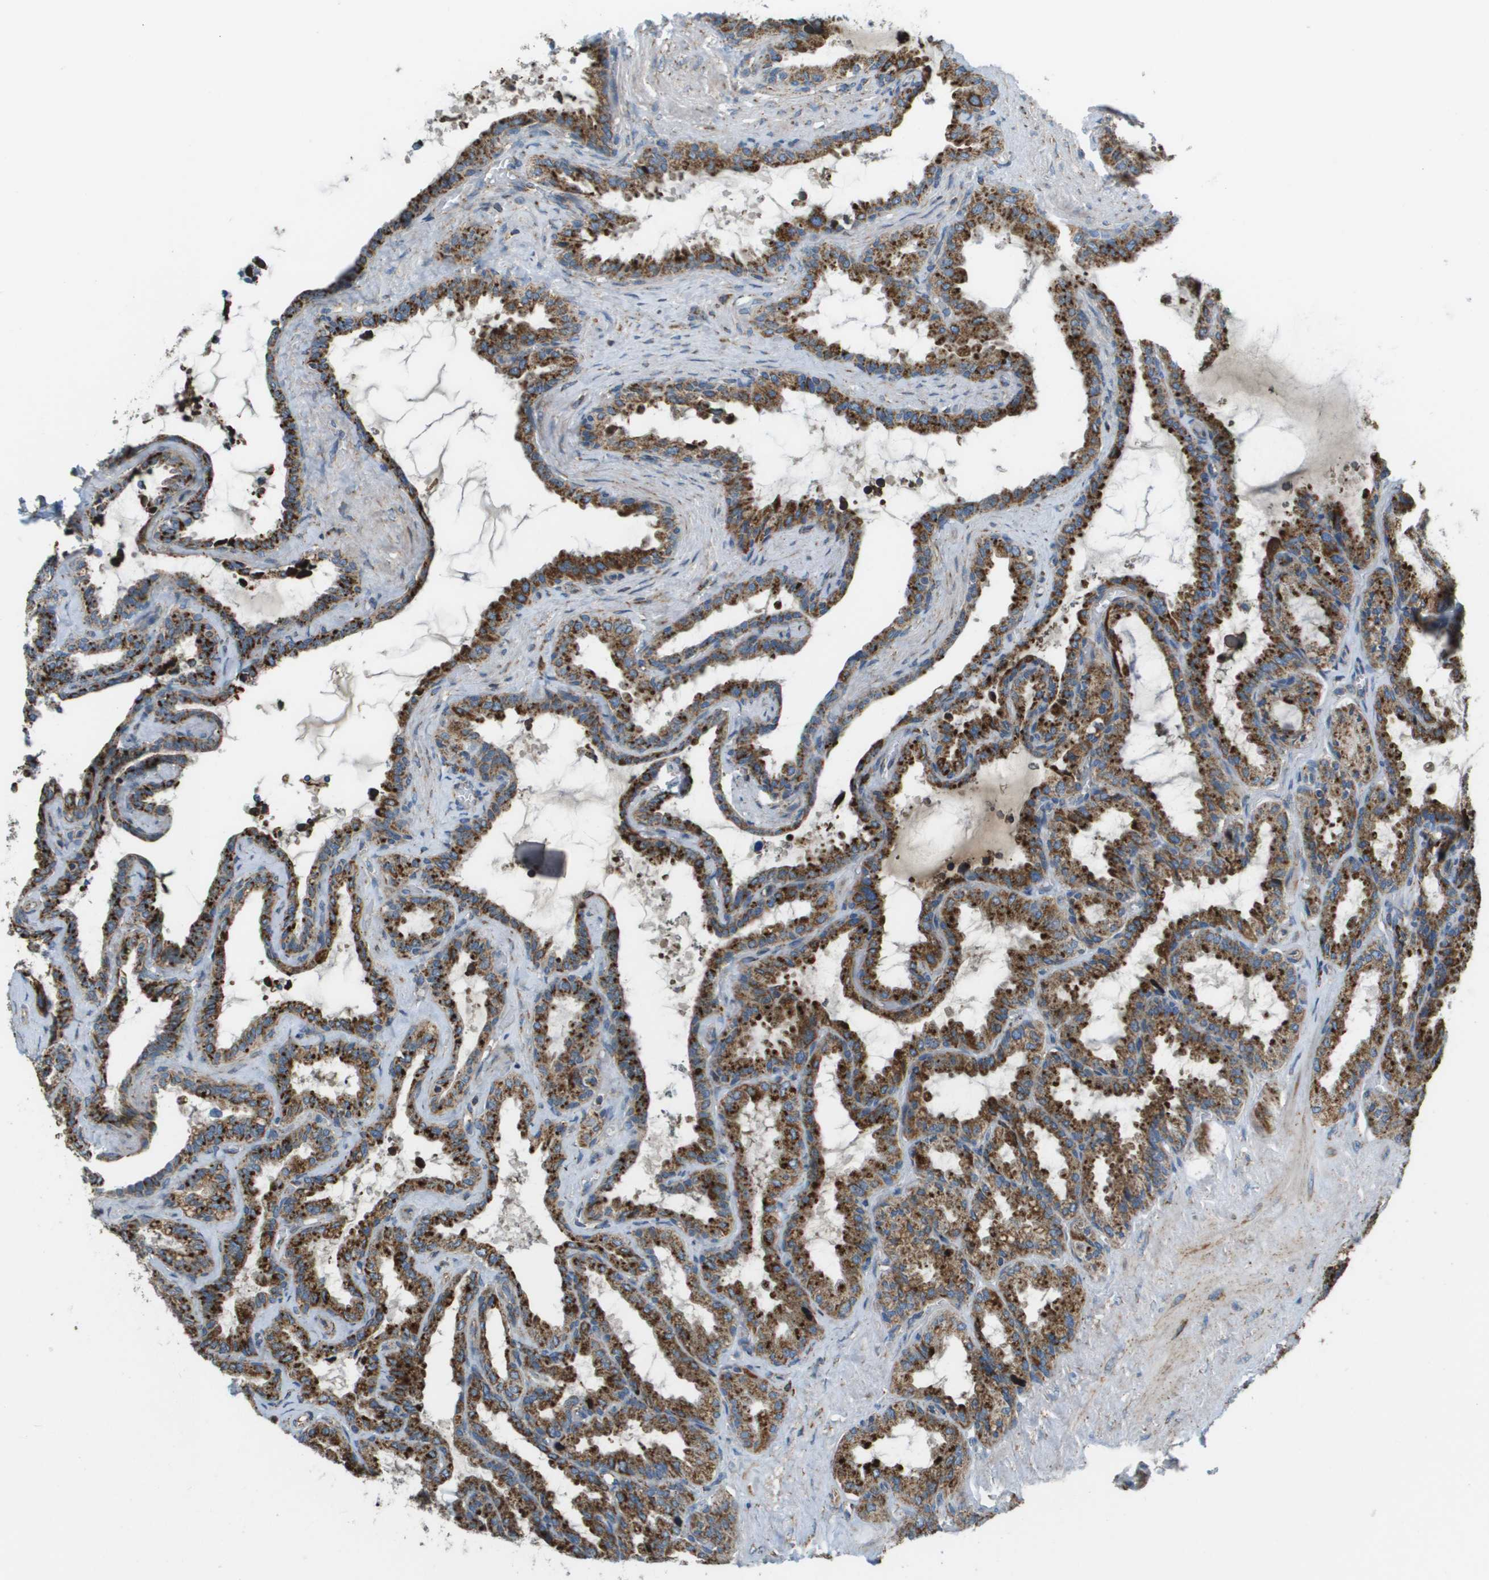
{"staining": {"intensity": "strong", "quantity": ">75%", "location": "cytoplasmic/membranous"}, "tissue": "seminal vesicle", "cell_type": "Glandular cells", "image_type": "normal", "snomed": [{"axis": "morphology", "description": "Normal tissue, NOS"}, {"axis": "topography", "description": "Seminal veicle"}], "caption": "Glandular cells reveal strong cytoplasmic/membranous positivity in about >75% of cells in normal seminal vesicle.", "gene": "NRK", "patient": {"sex": "male", "age": 46}}